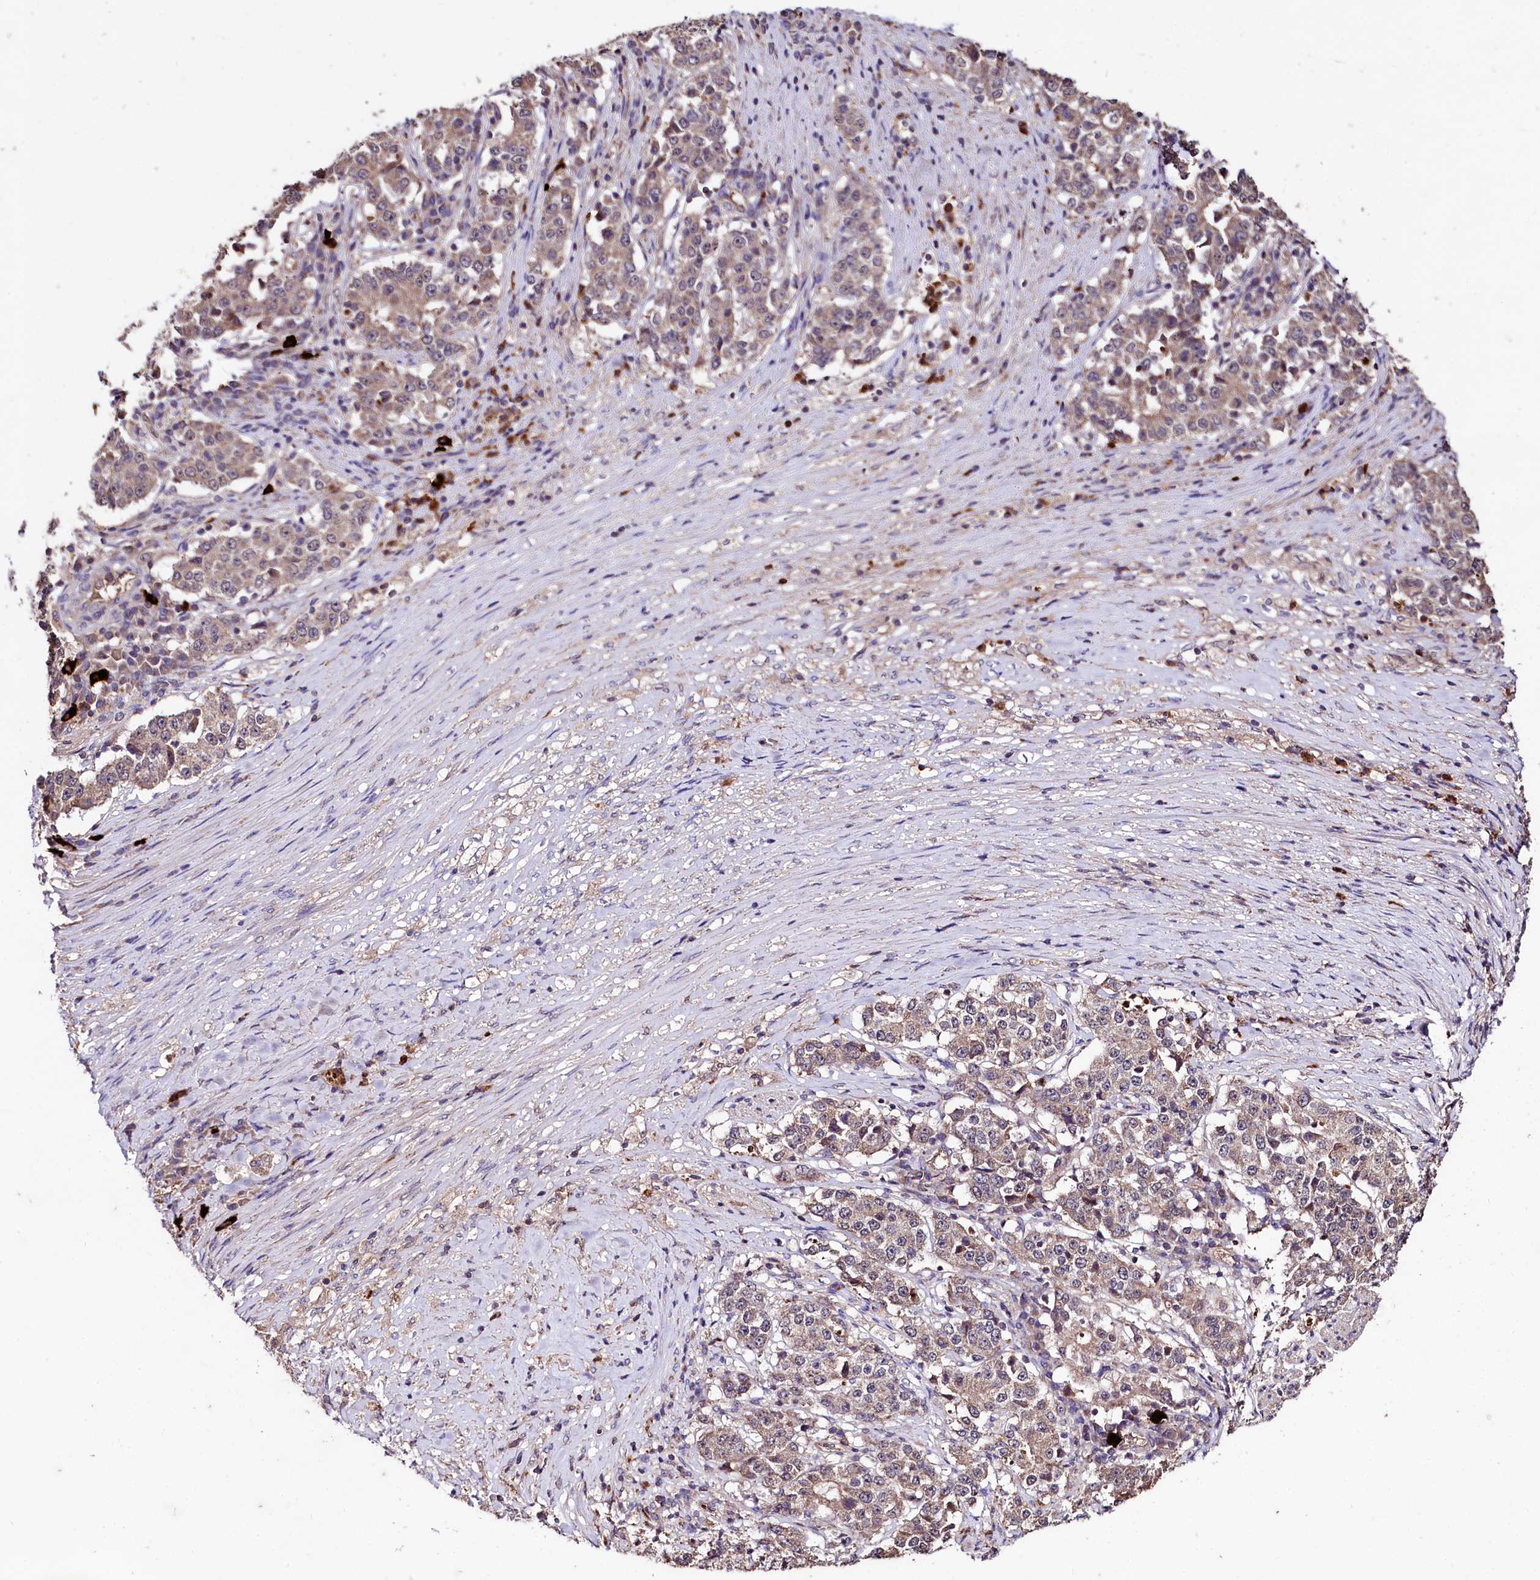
{"staining": {"intensity": "weak", "quantity": "25%-75%", "location": "cytoplasmic/membranous"}, "tissue": "stomach cancer", "cell_type": "Tumor cells", "image_type": "cancer", "snomed": [{"axis": "morphology", "description": "Adenocarcinoma, NOS"}, {"axis": "topography", "description": "Stomach"}], "caption": "Adenocarcinoma (stomach) was stained to show a protein in brown. There is low levels of weak cytoplasmic/membranous positivity in about 25%-75% of tumor cells.", "gene": "KLRB1", "patient": {"sex": "male", "age": 59}}